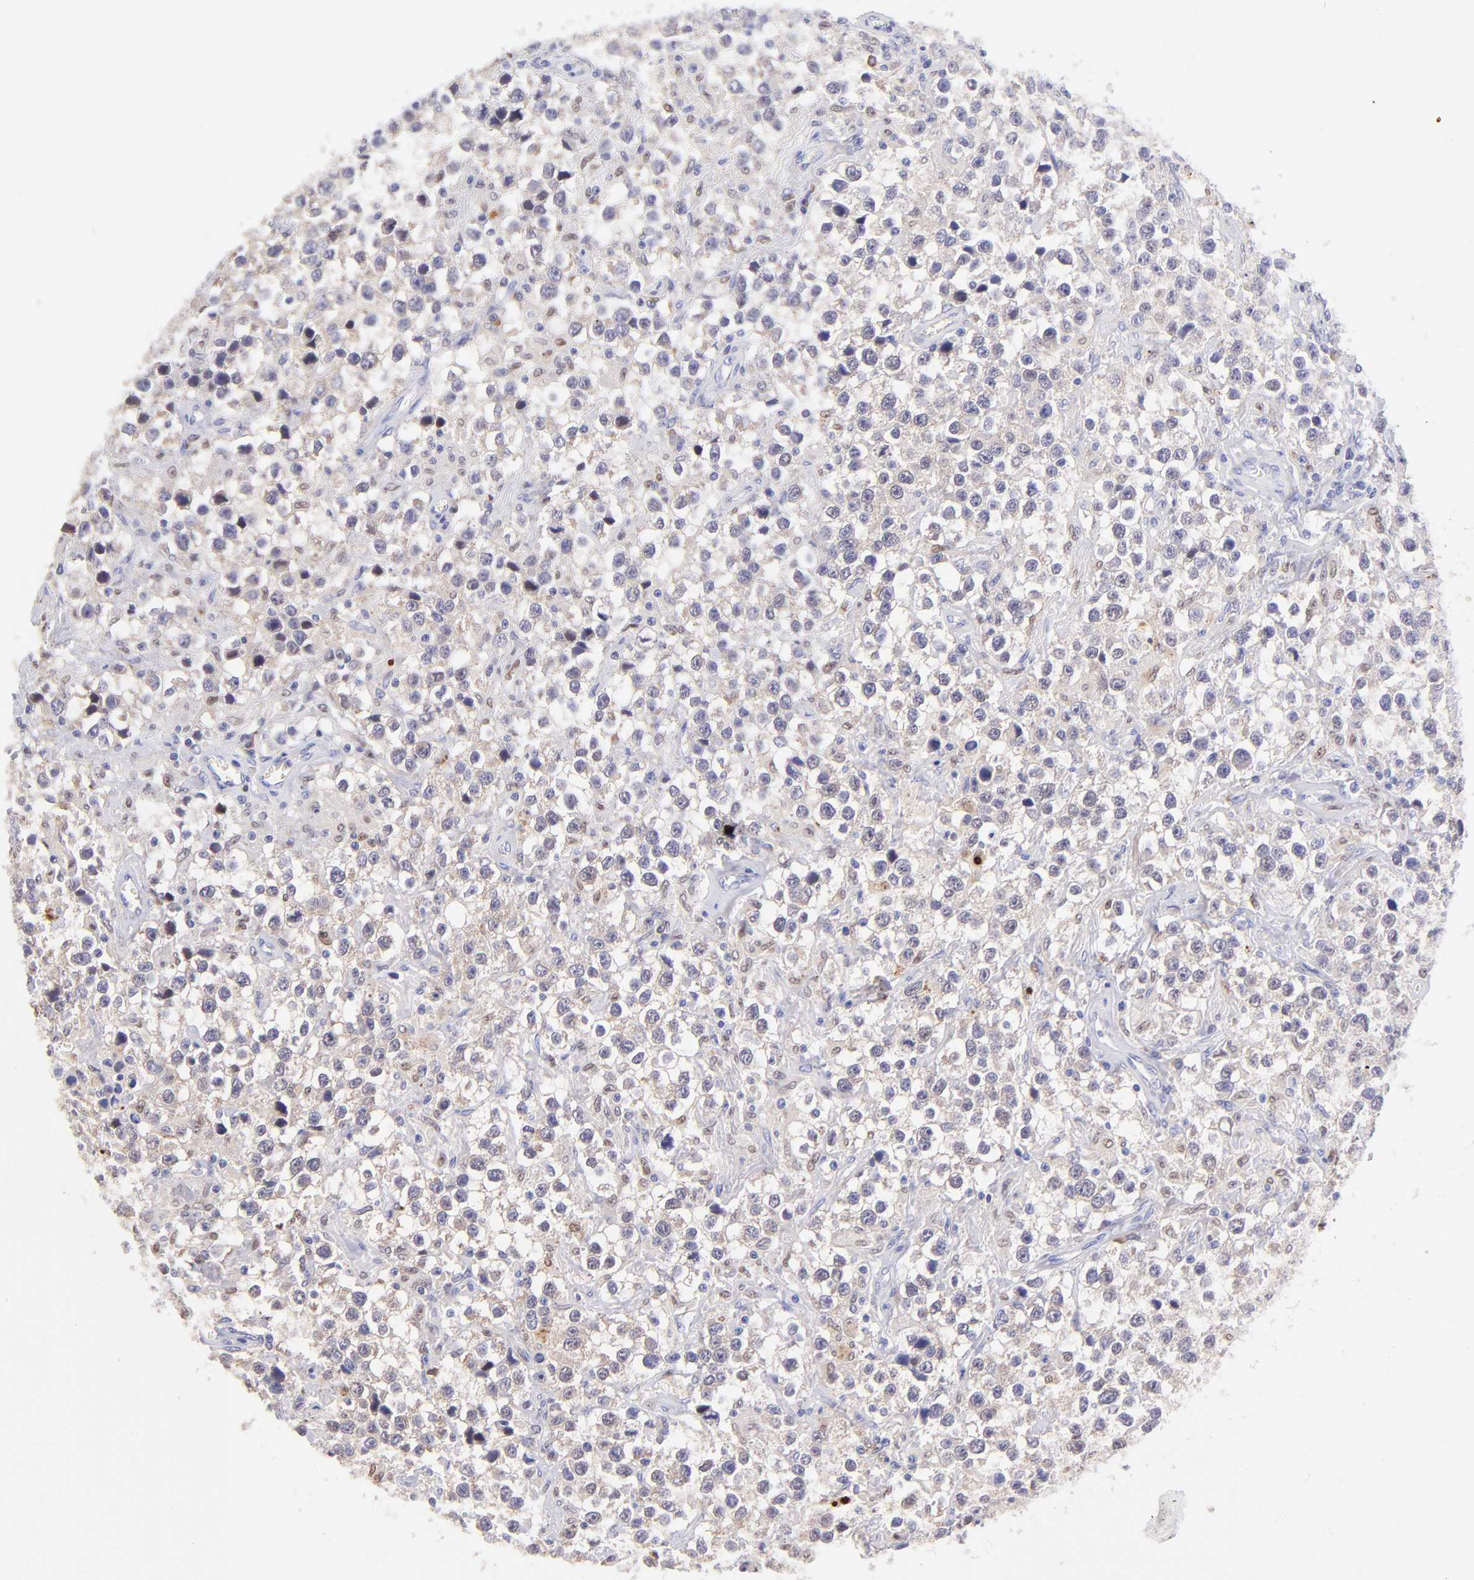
{"staining": {"intensity": "weak", "quantity": "<25%", "location": "cytoplasmic/membranous"}, "tissue": "testis cancer", "cell_type": "Tumor cells", "image_type": "cancer", "snomed": [{"axis": "morphology", "description": "Seminoma, NOS"}, {"axis": "topography", "description": "Testis"}], "caption": "DAB immunohistochemical staining of human testis cancer demonstrates no significant expression in tumor cells.", "gene": "RPL11", "patient": {"sex": "male", "age": 43}}